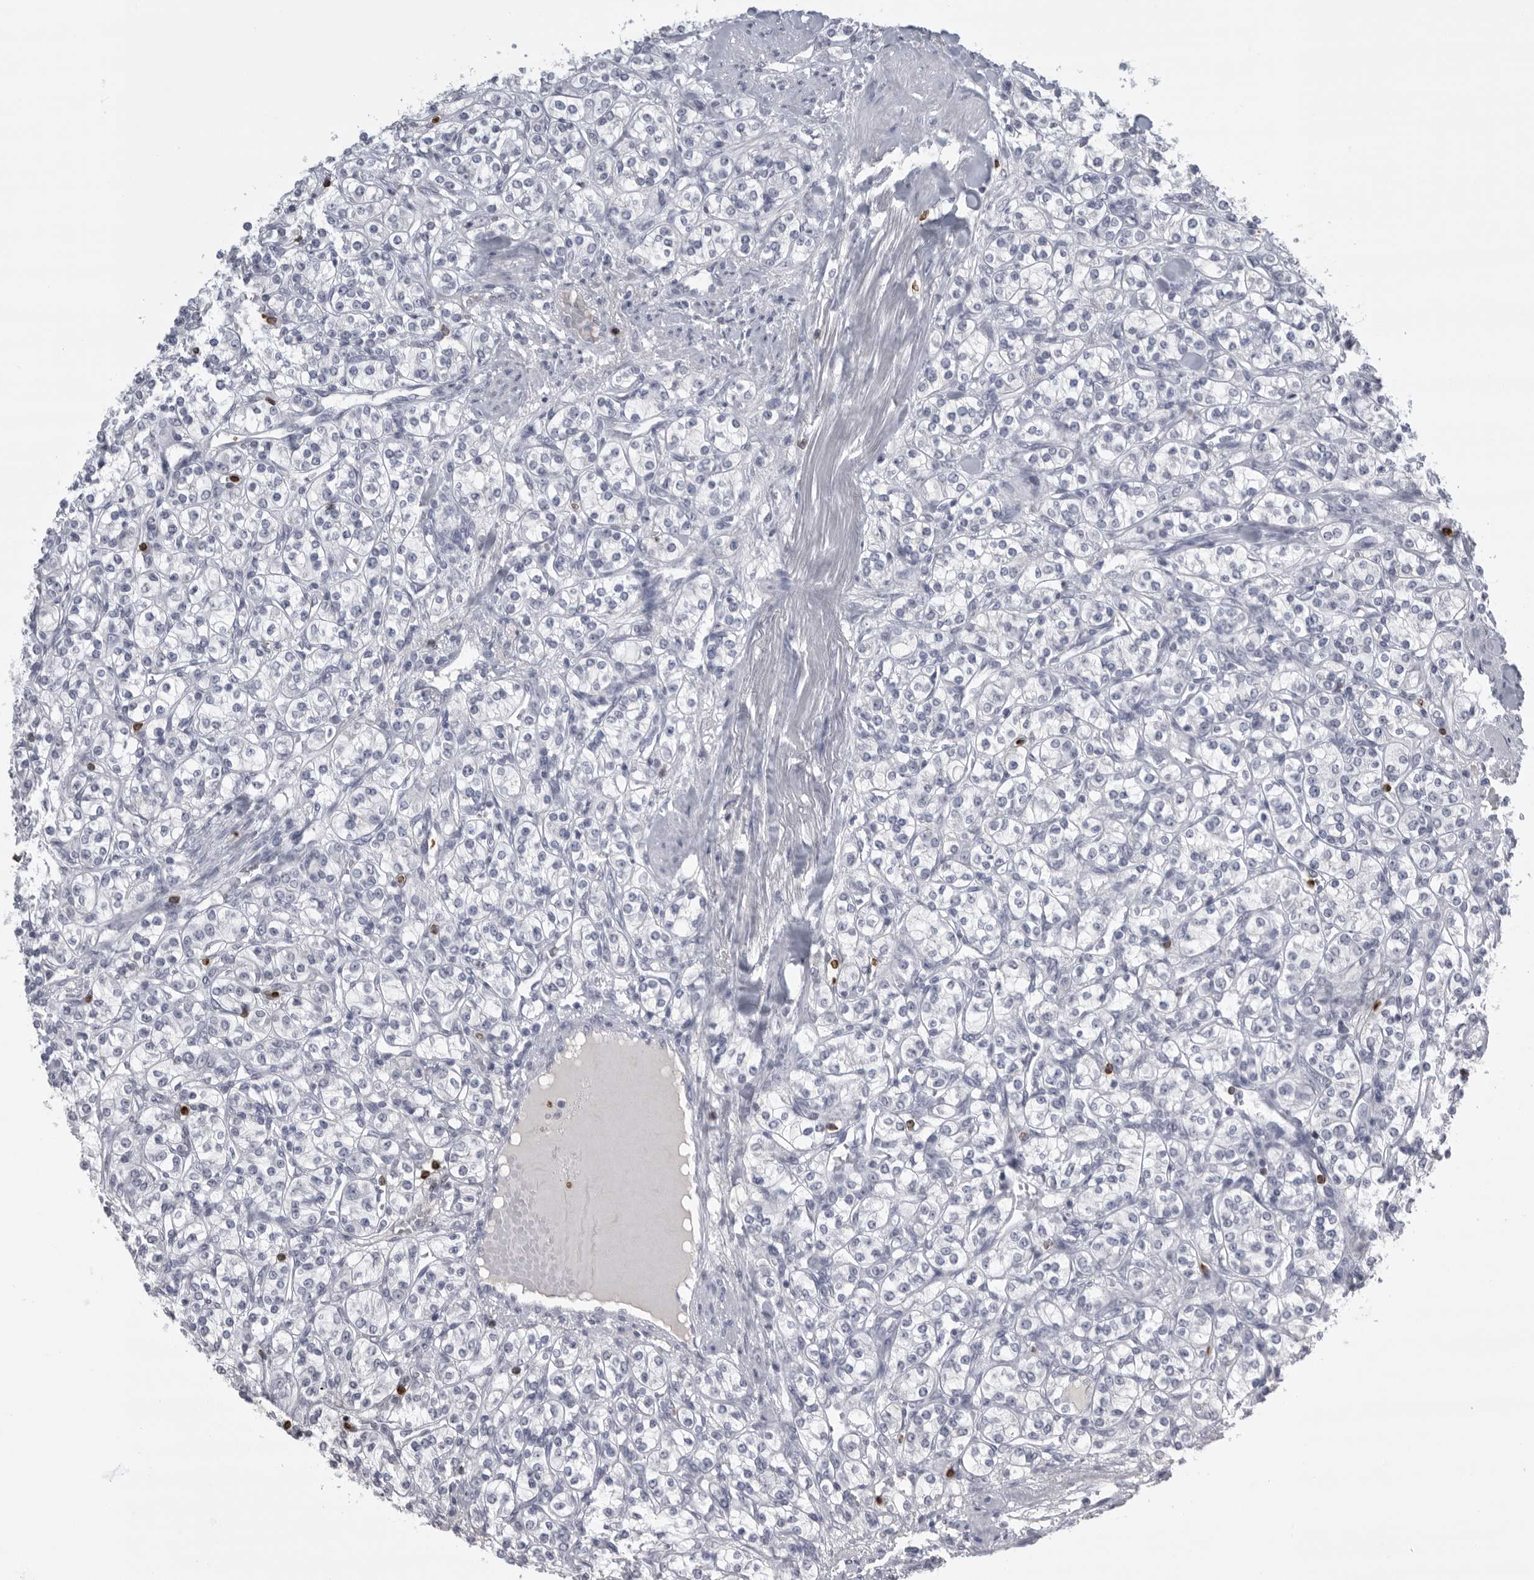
{"staining": {"intensity": "negative", "quantity": "none", "location": "none"}, "tissue": "renal cancer", "cell_type": "Tumor cells", "image_type": "cancer", "snomed": [{"axis": "morphology", "description": "Adenocarcinoma, NOS"}, {"axis": "topography", "description": "Kidney"}], "caption": "High power microscopy histopathology image of an IHC micrograph of renal adenocarcinoma, revealing no significant positivity in tumor cells. The staining is performed using DAB (3,3'-diaminobenzidine) brown chromogen with nuclei counter-stained in using hematoxylin.", "gene": "GNLY", "patient": {"sex": "male", "age": 77}}